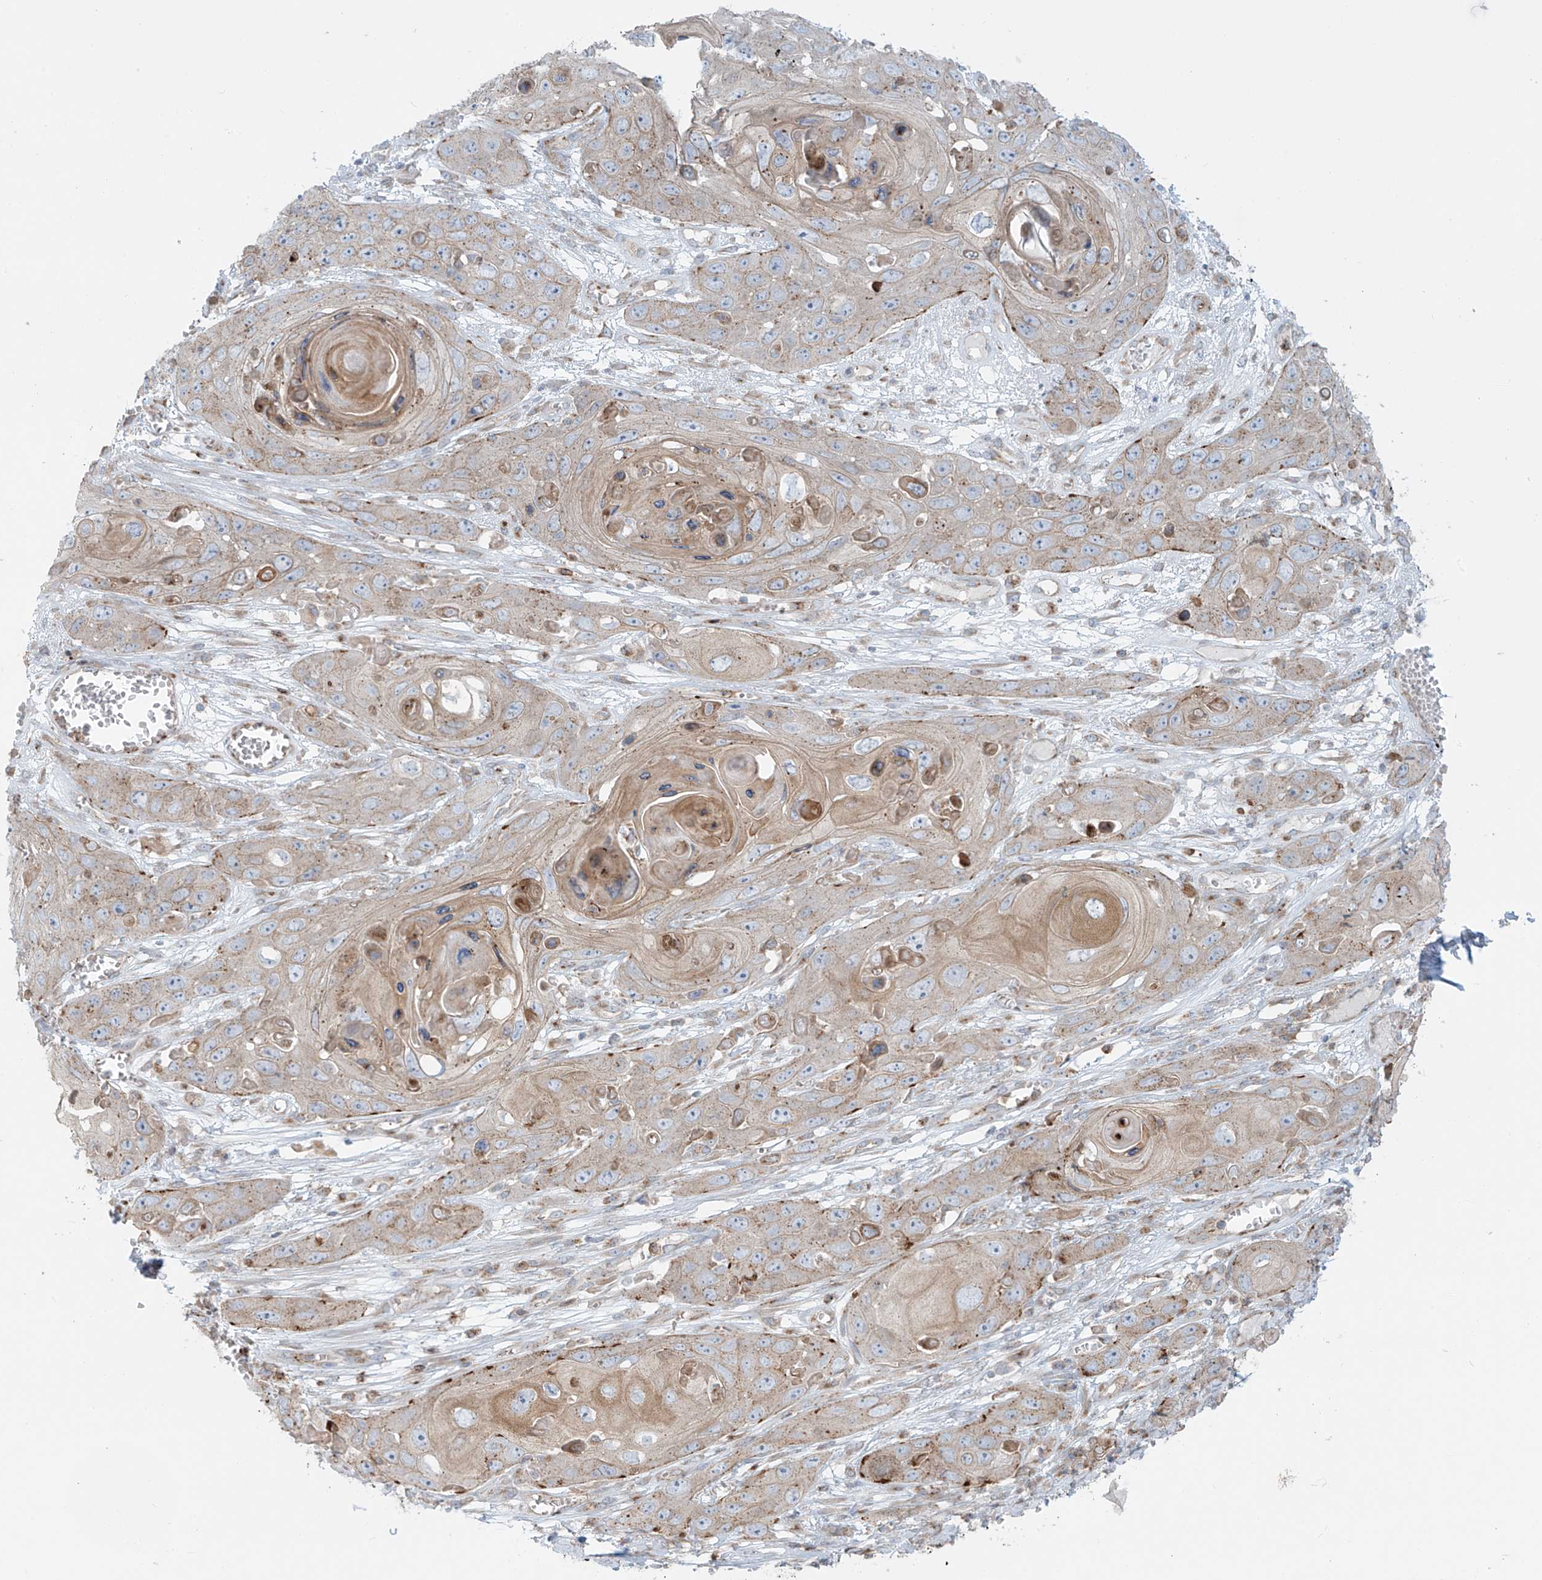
{"staining": {"intensity": "weak", "quantity": "25%-75%", "location": "cytoplasmic/membranous"}, "tissue": "skin cancer", "cell_type": "Tumor cells", "image_type": "cancer", "snomed": [{"axis": "morphology", "description": "Squamous cell carcinoma, NOS"}, {"axis": "topography", "description": "Skin"}], "caption": "Weak cytoplasmic/membranous positivity is present in about 25%-75% of tumor cells in skin cancer. (DAB = brown stain, brightfield microscopy at high magnification).", "gene": "LZTS3", "patient": {"sex": "male", "age": 55}}